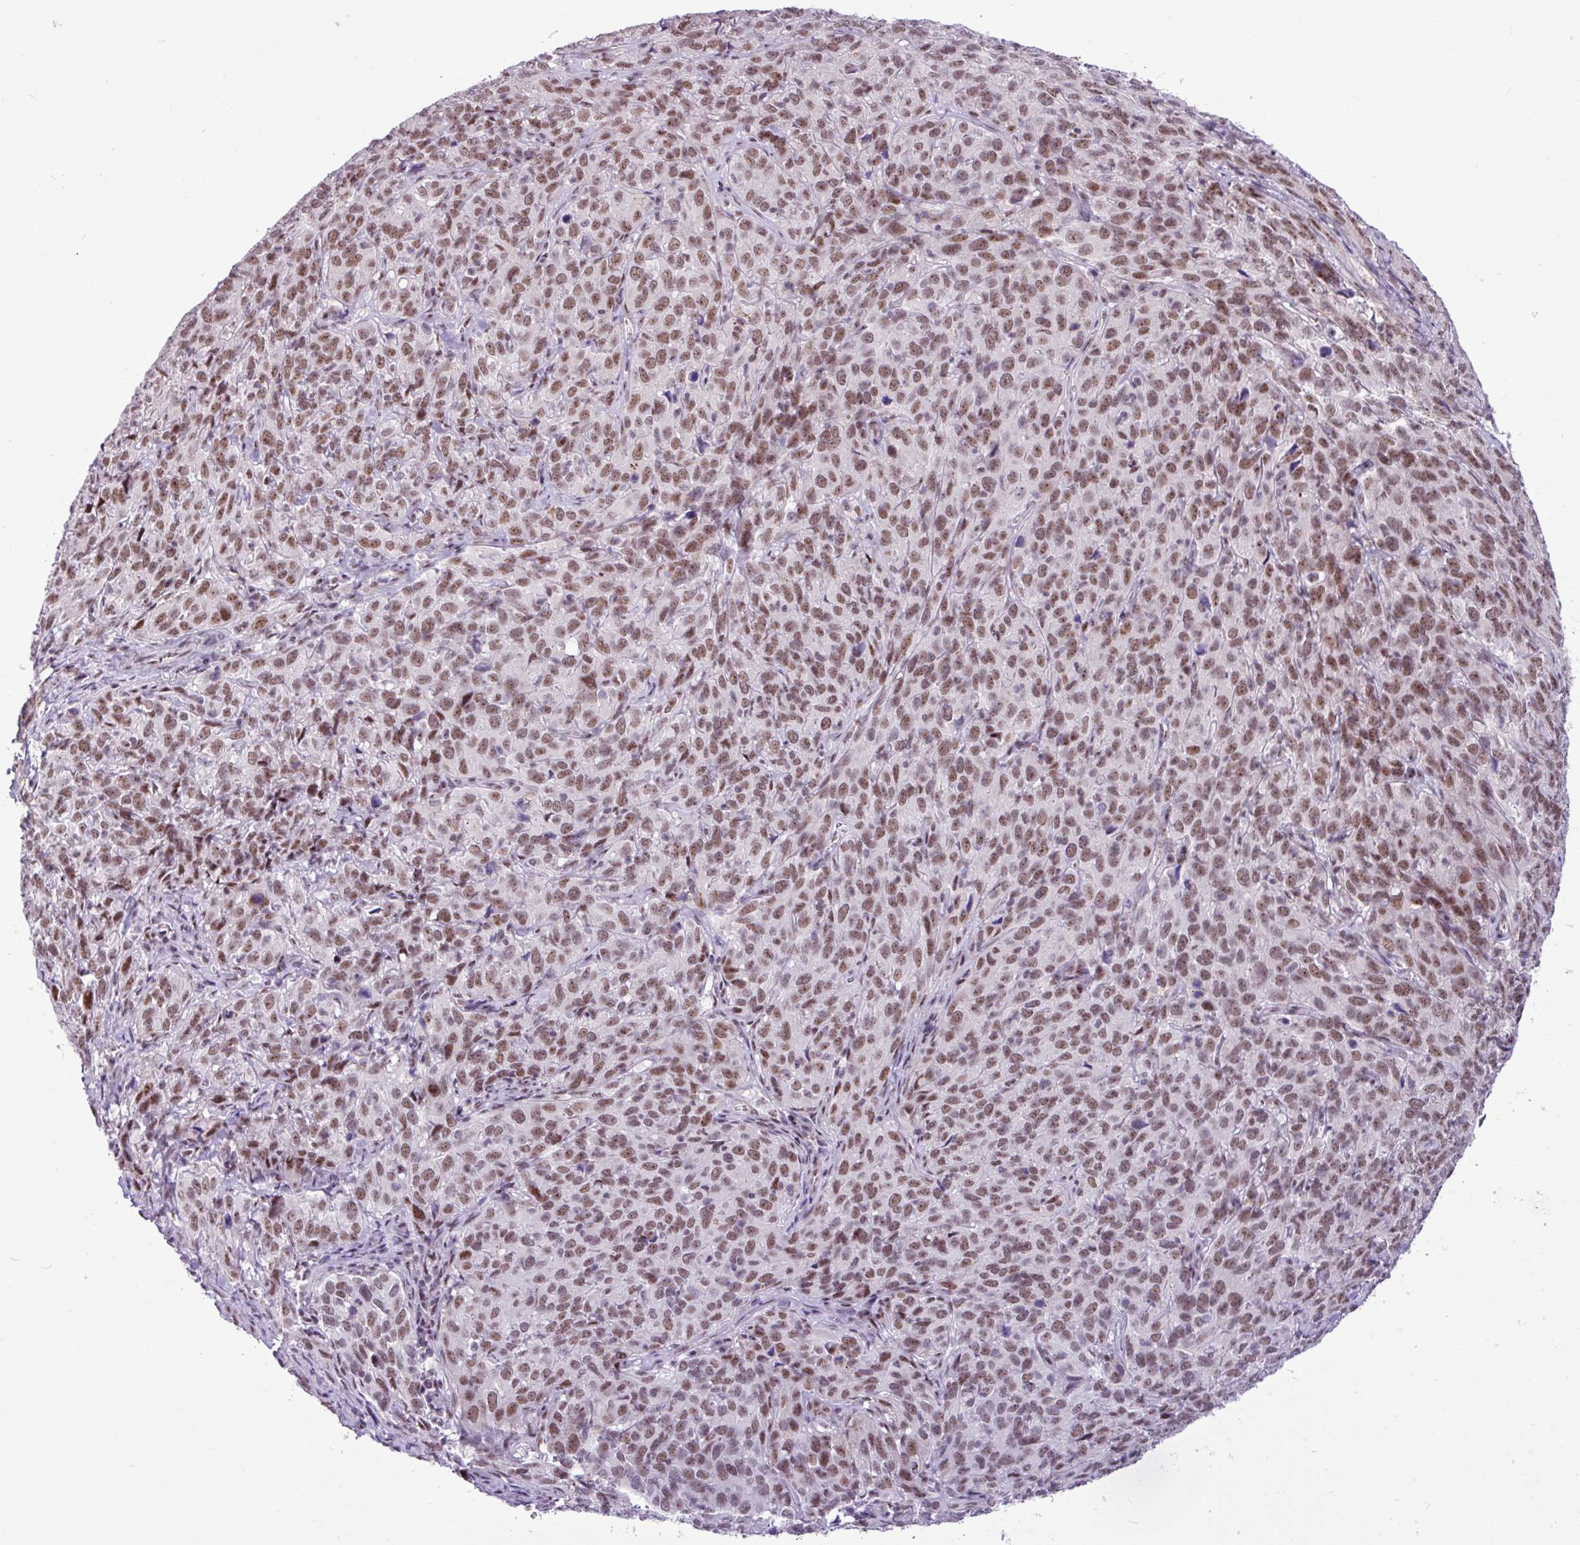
{"staining": {"intensity": "moderate", "quantity": ">75%", "location": "nuclear"}, "tissue": "cervical cancer", "cell_type": "Tumor cells", "image_type": "cancer", "snomed": [{"axis": "morphology", "description": "Squamous cell carcinoma, NOS"}, {"axis": "topography", "description": "Cervix"}], "caption": "Brown immunohistochemical staining in cervical cancer (squamous cell carcinoma) demonstrates moderate nuclear positivity in approximately >75% of tumor cells. Ihc stains the protein of interest in brown and the nuclei are stained blue.", "gene": "UTP18", "patient": {"sex": "female", "age": 51}}